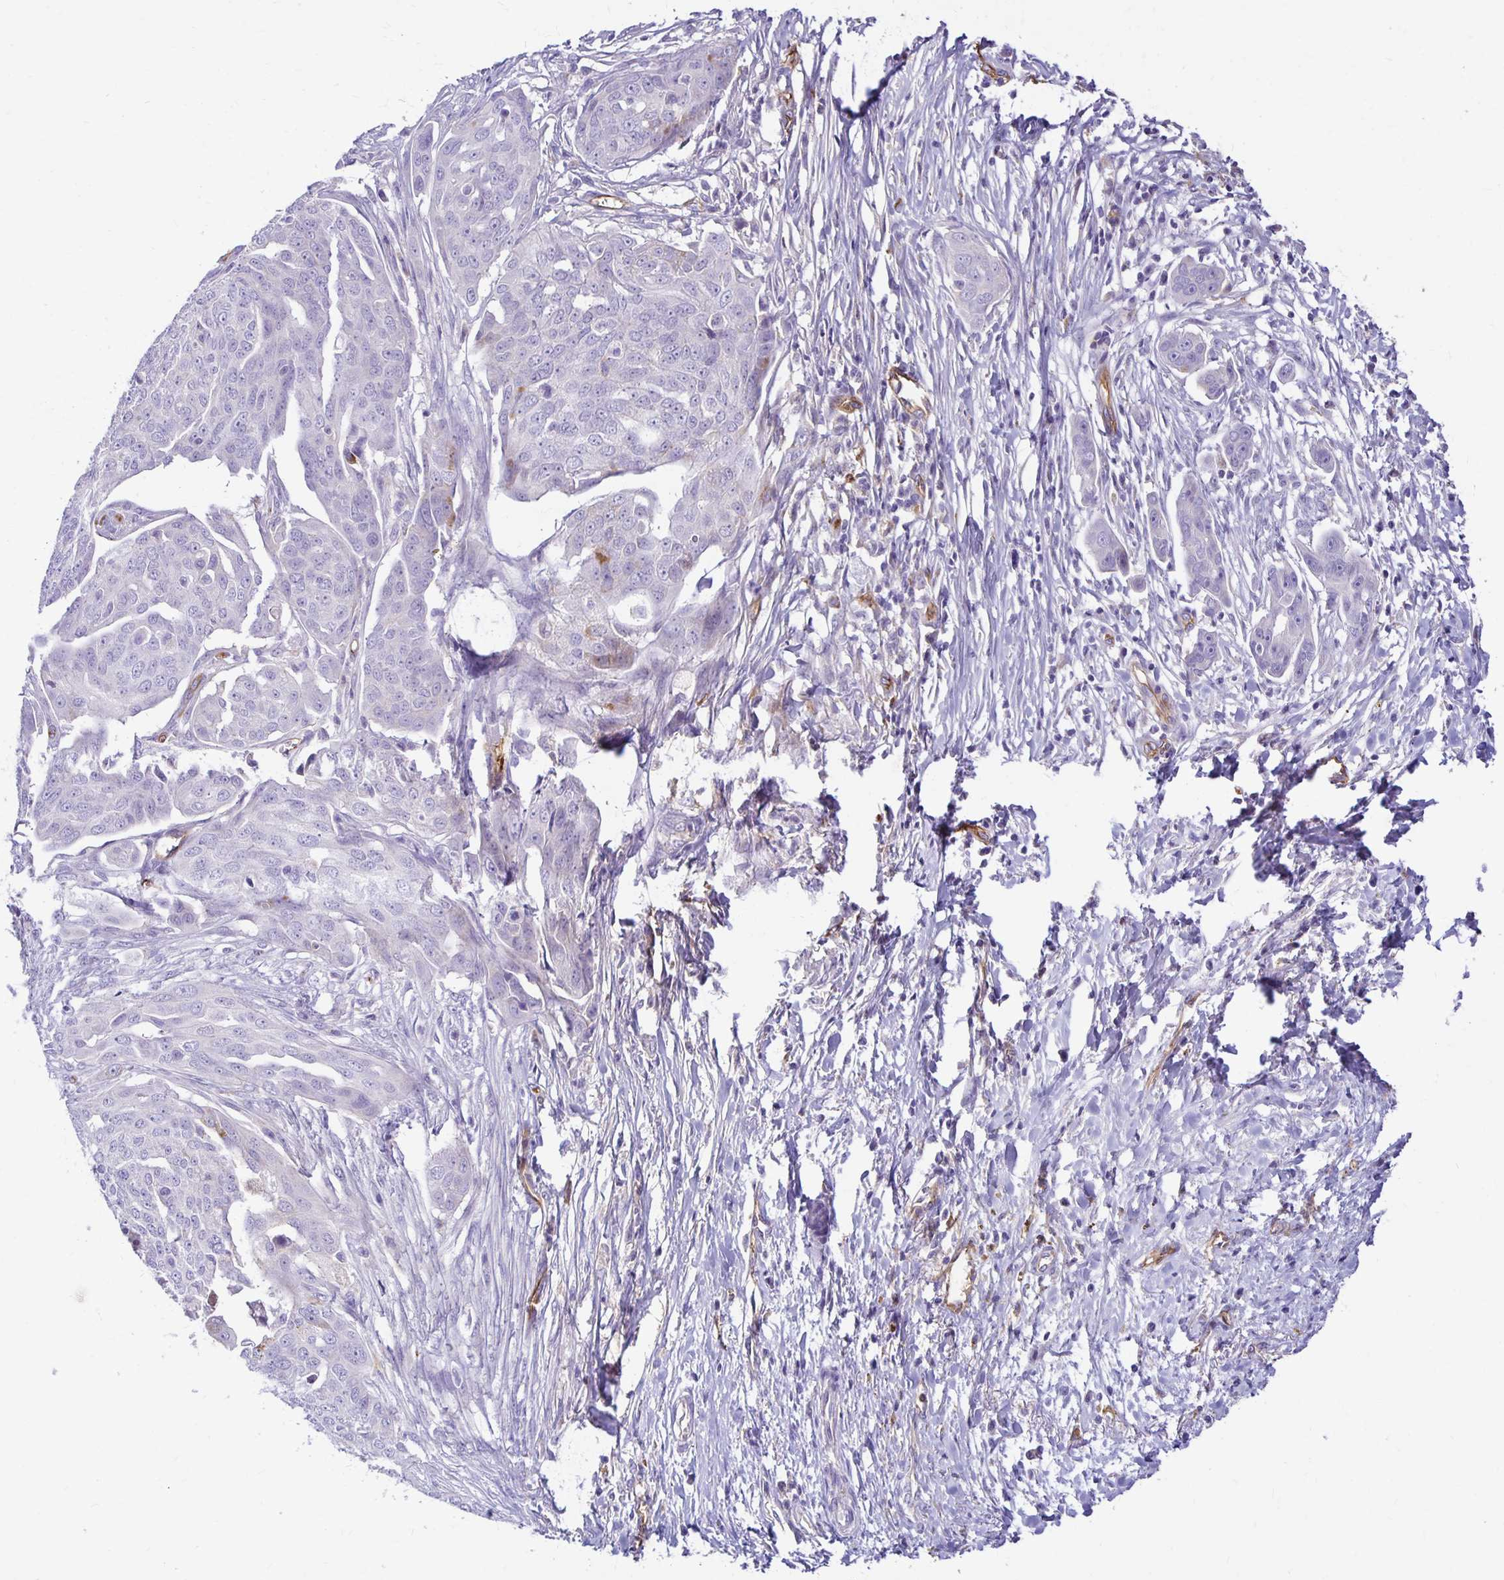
{"staining": {"intensity": "negative", "quantity": "none", "location": "none"}, "tissue": "ovarian cancer", "cell_type": "Tumor cells", "image_type": "cancer", "snomed": [{"axis": "morphology", "description": "Carcinoma, endometroid"}, {"axis": "topography", "description": "Ovary"}], "caption": "A high-resolution histopathology image shows IHC staining of endometroid carcinoma (ovarian), which exhibits no significant positivity in tumor cells. (DAB IHC with hematoxylin counter stain).", "gene": "TTYH1", "patient": {"sex": "female", "age": 70}}